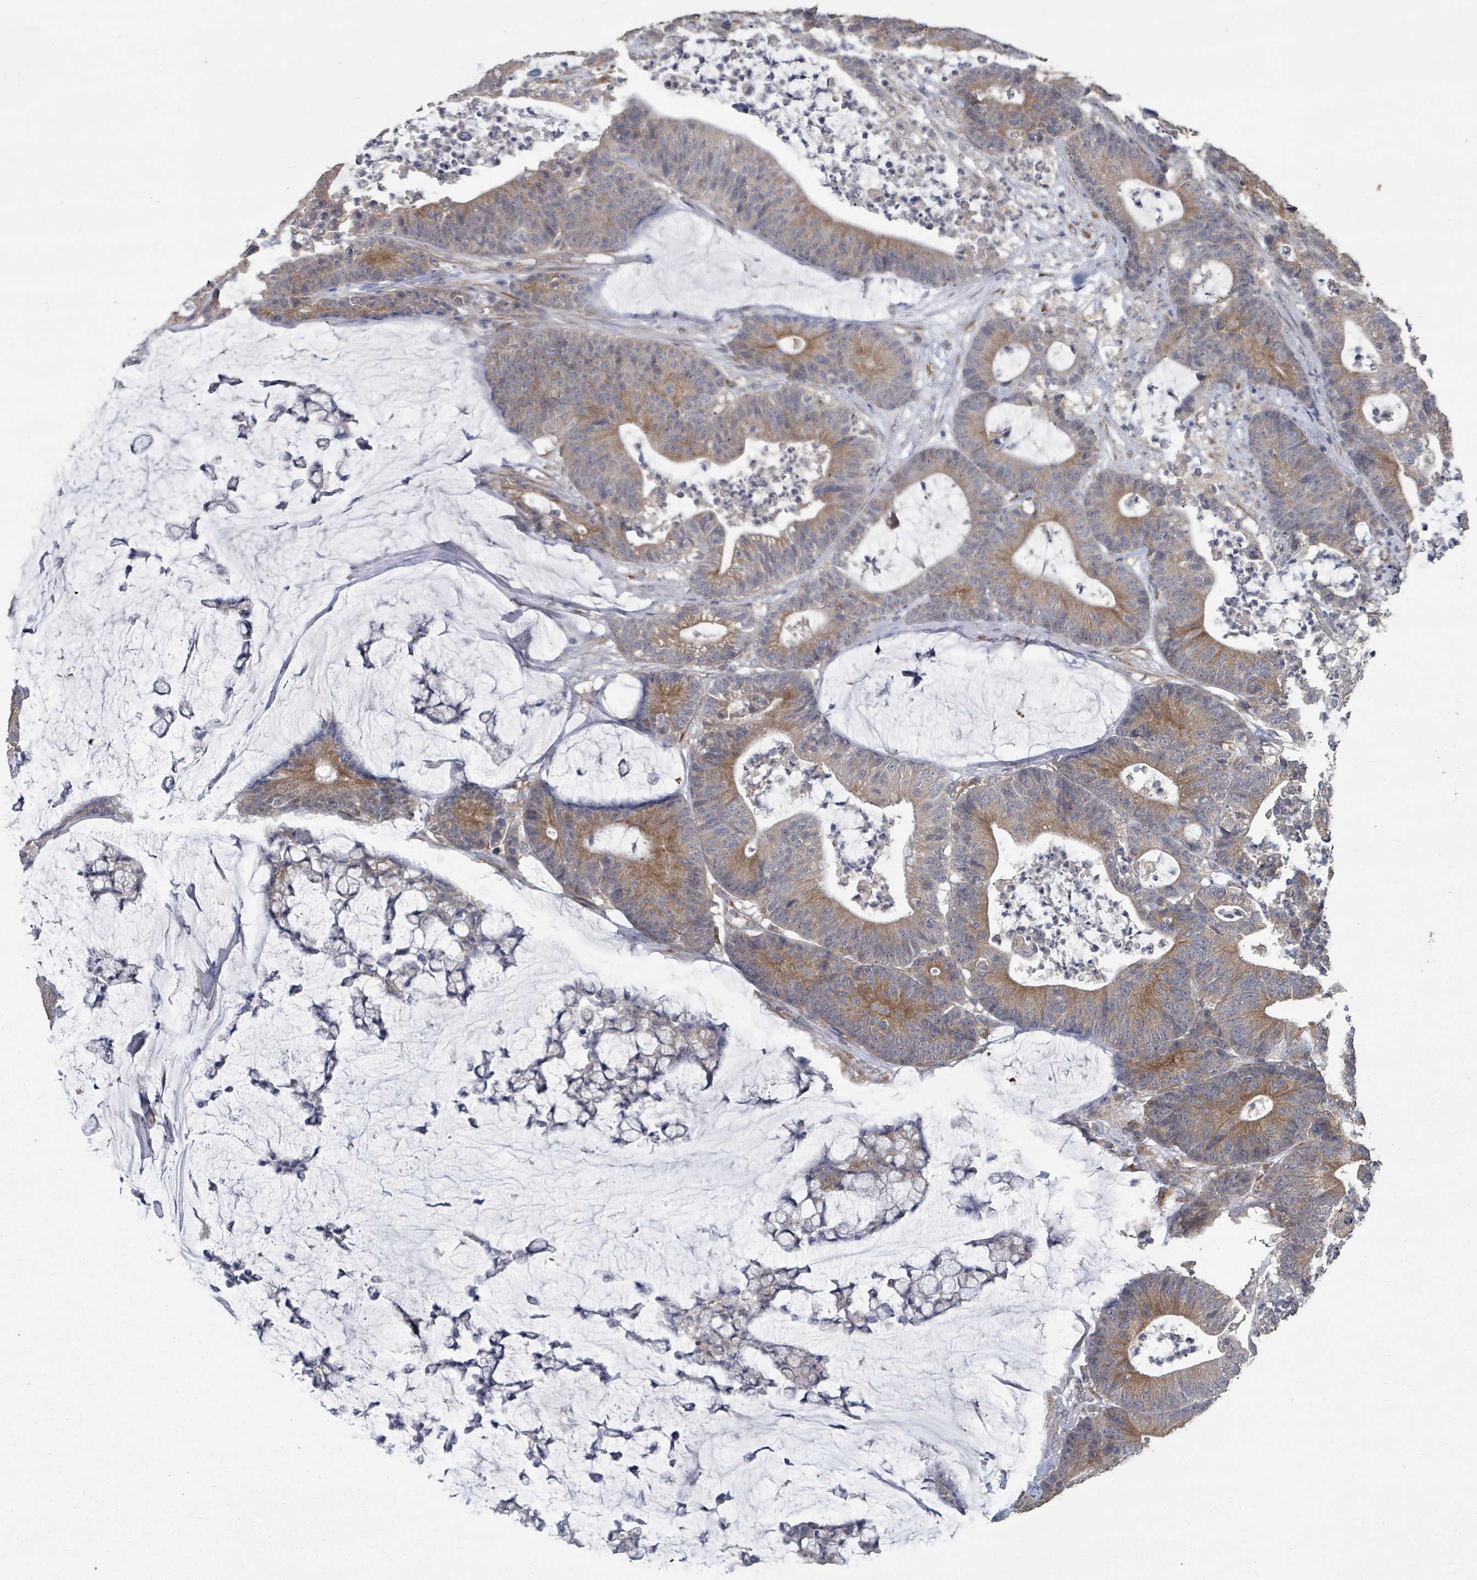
{"staining": {"intensity": "moderate", "quantity": "25%-75%", "location": "cytoplasmic/membranous"}, "tissue": "colorectal cancer", "cell_type": "Tumor cells", "image_type": "cancer", "snomed": [{"axis": "morphology", "description": "Adenocarcinoma, NOS"}, {"axis": "topography", "description": "Colon"}], "caption": "Immunohistochemistry staining of adenocarcinoma (colorectal), which displays medium levels of moderate cytoplasmic/membranous positivity in approximately 25%-75% of tumor cells indicating moderate cytoplasmic/membranous protein positivity. The staining was performed using DAB (brown) for protein detection and nuclei were counterstained in hematoxylin (blue).", "gene": "SLC9A7", "patient": {"sex": "female", "age": 84}}